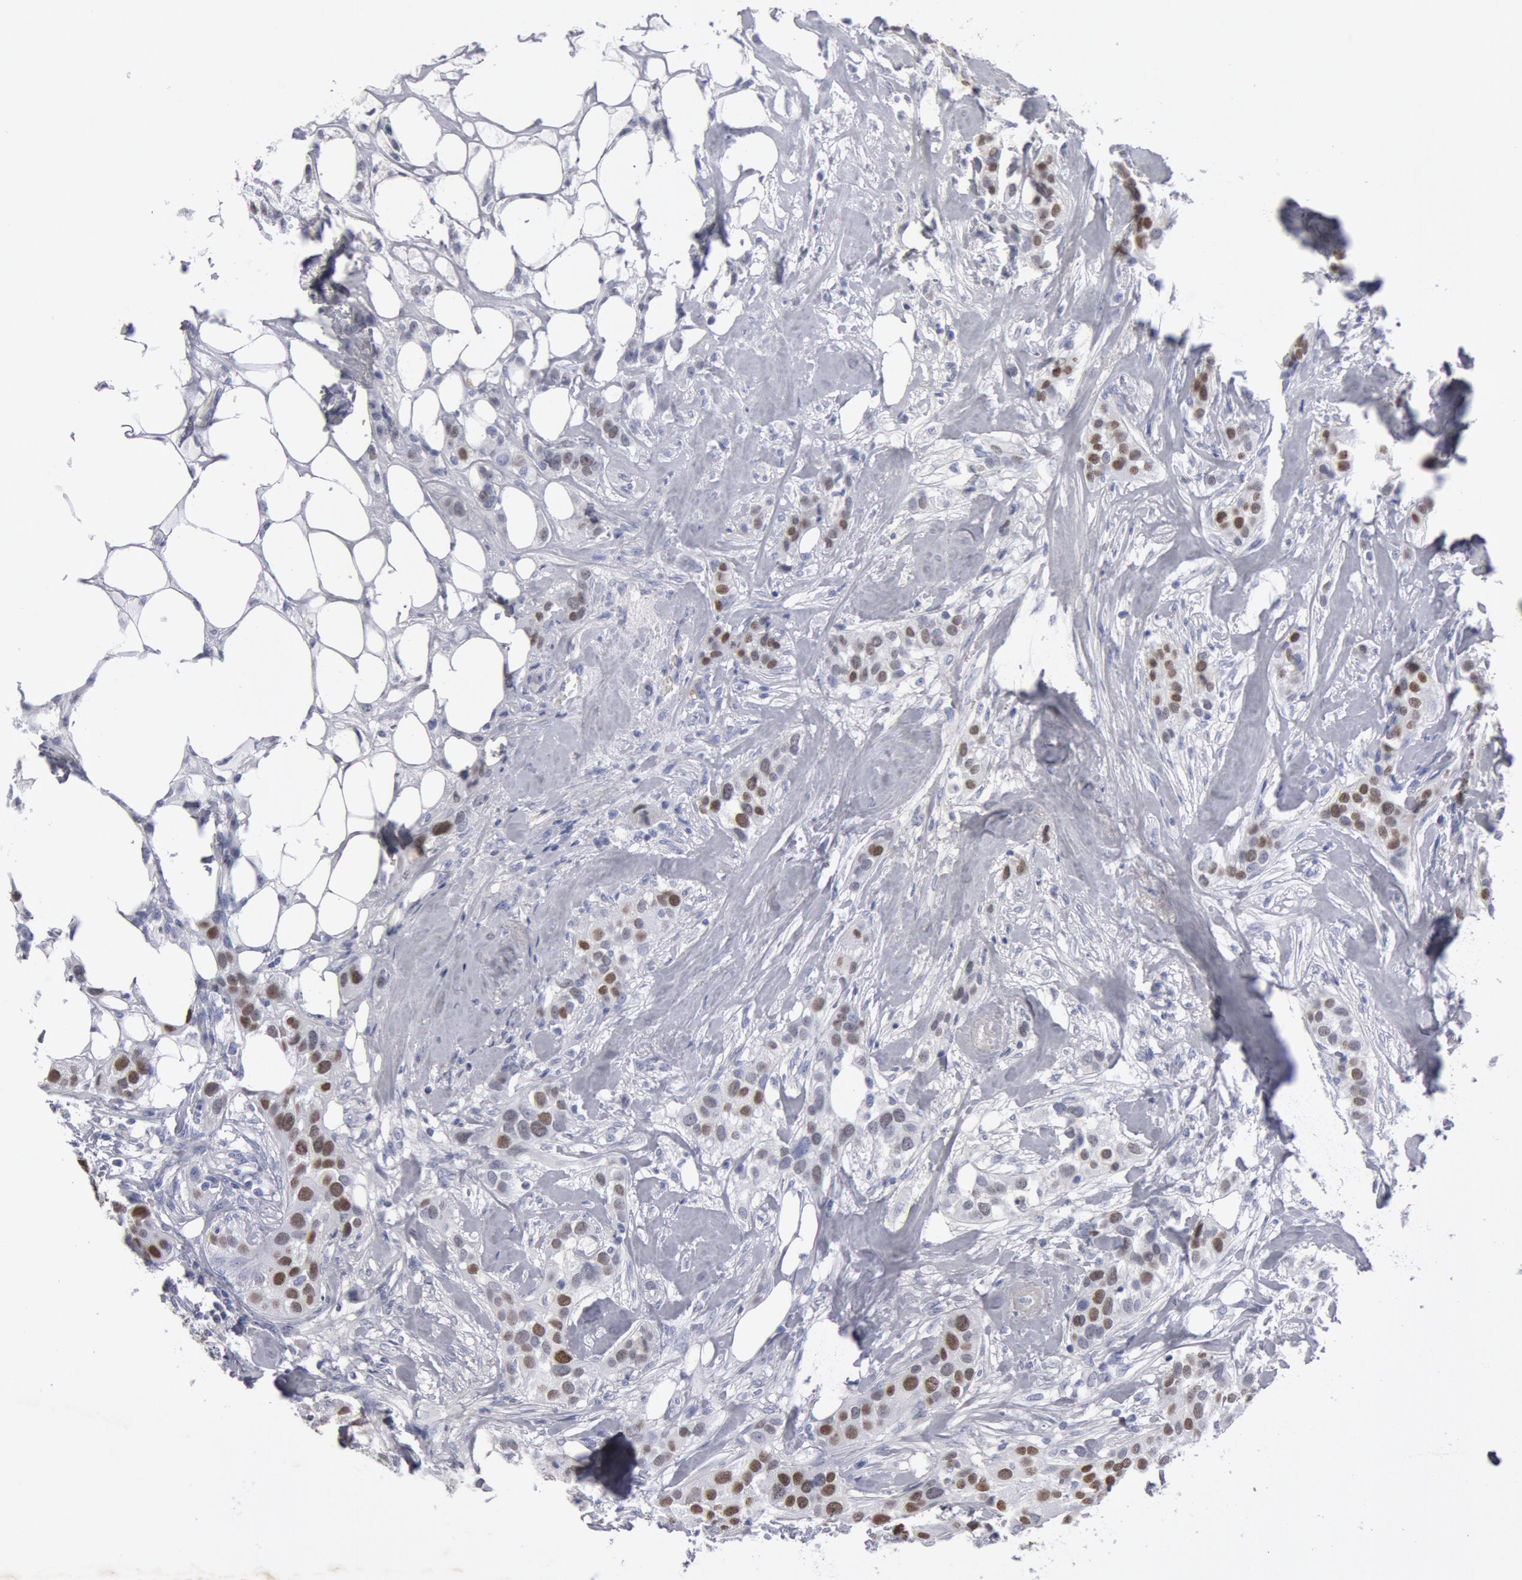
{"staining": {"intensity": "strong", "quantity": ">75%", "location": "nuclear"}, "tissue": "breast cancer", "cell_type": "Tumor cells", "image_type": "cancer", "snomed": [{"axis": "morphology", "description": "Duct carcinoma"}, {"axis": "topography", "description": "Breast"}], "caption": "Immunohistochemical staining of breast cancer displays high levels of strong nuclear expression in approximately >75% of tumor cells.", "gene": "FOXA2", "patient": {"sex": "female", "age": 45}}